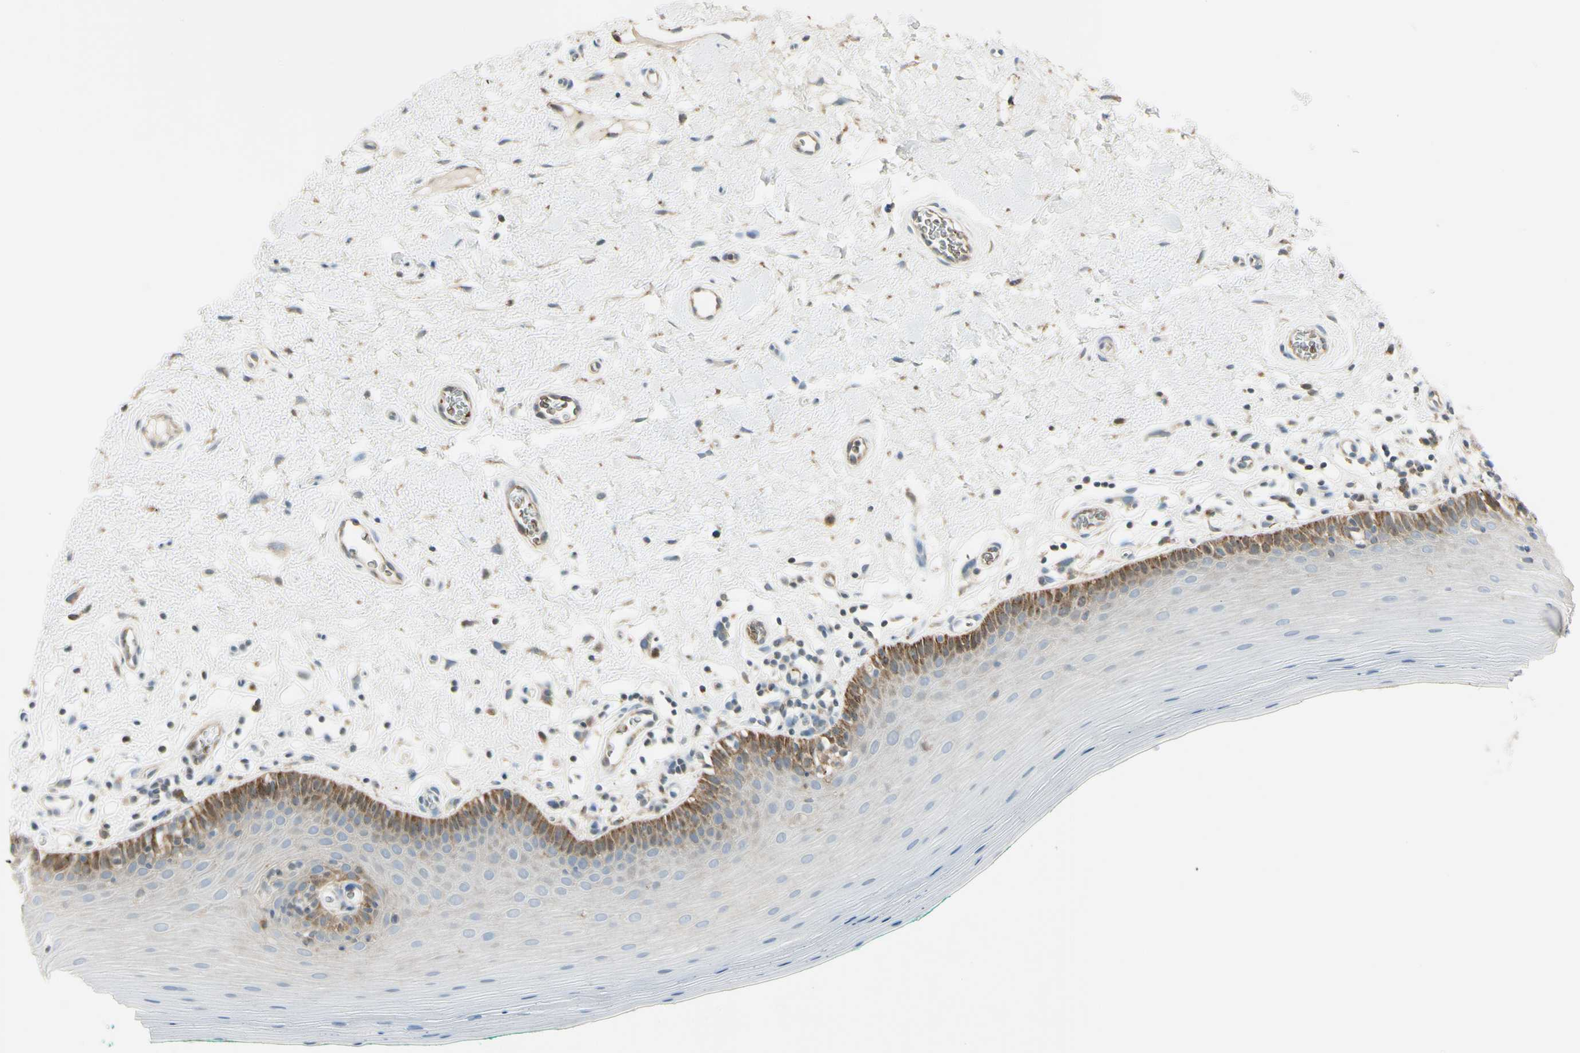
{"staining": {"intensity": "moderate", "quantity": "<25%", "location": "cytoplasmic/membranous"}, "tissue": "oral mucosa", "cell_type": "Squamous epithelial cells", "image_type": "normal", "snomed": [{"axis": "morphology", "description": "Normal tissue, NOS"}, {"axis": "topography", "description": "Skeletal muscle"}, {"axis": "topography", "description": "Oral tissue"}], "caption": "Moderate cytoplasmic/membranous positivity is present in approximately <25% of squamous epithelial cells in unremarkable oral mucosa. (Brightfield microscopy of DAB IHC at high magnification).", "gene": "CYRIB", "patient": {"sex": "male", "age": 58}}